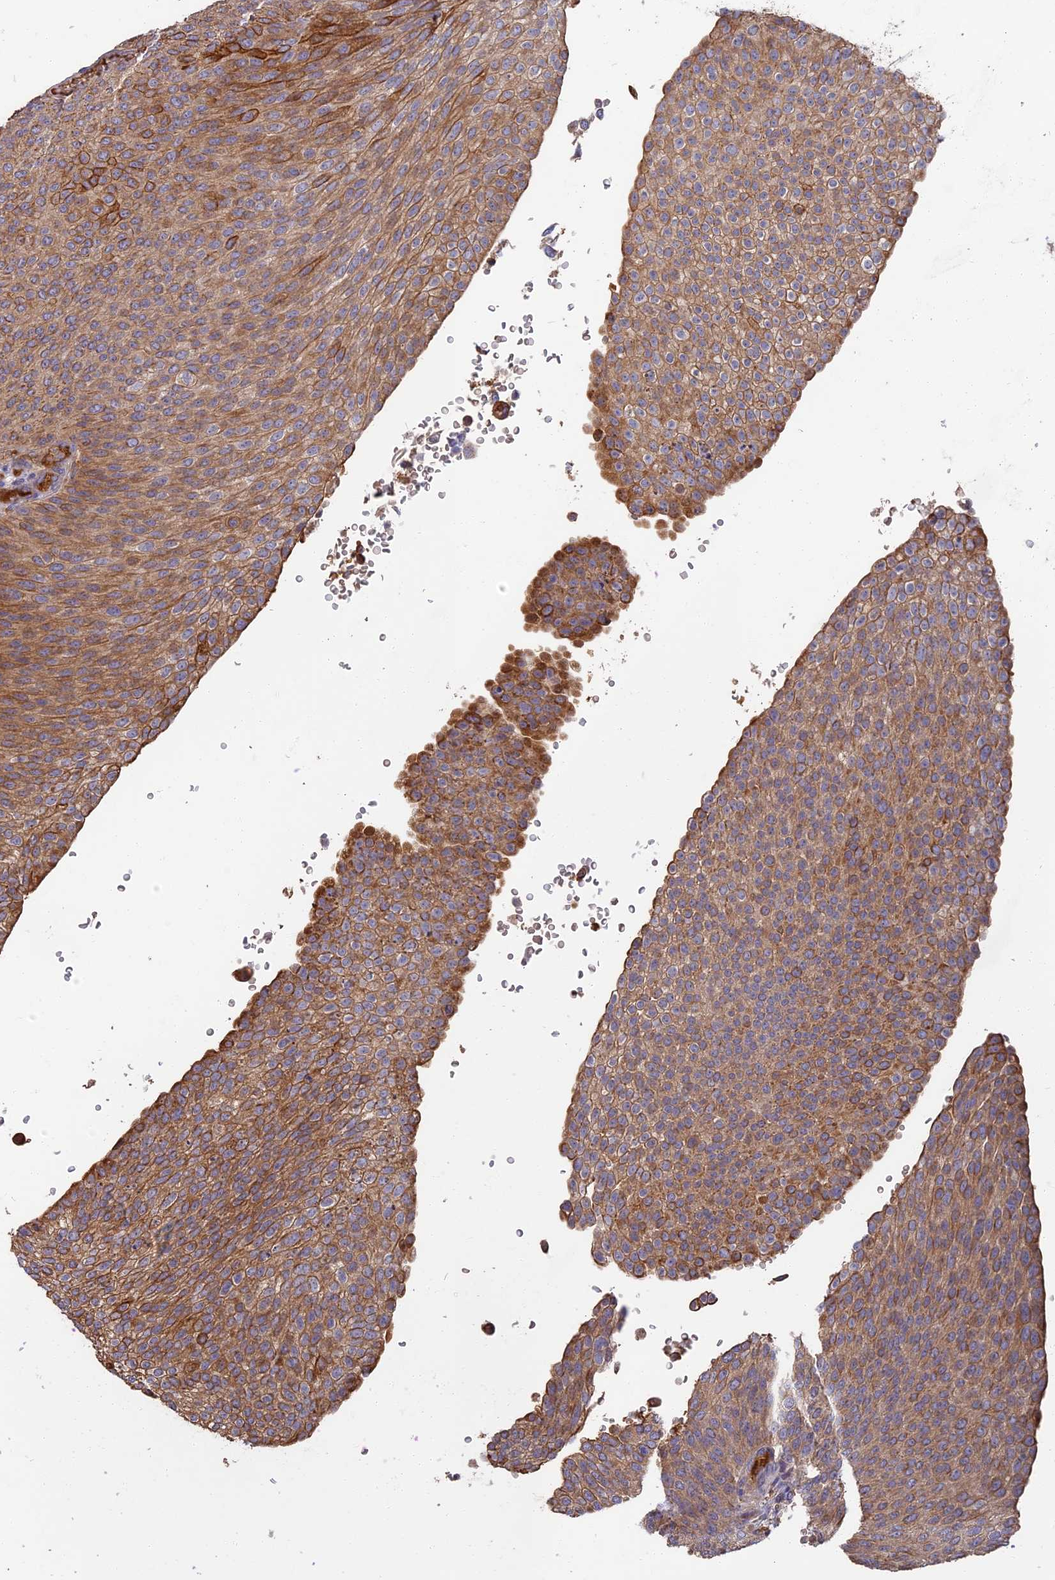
{"staining": {"intensity": "moderate", "quantity": "25%-75%", "location": "cytoplasmic/membranous"}, "tissue": "urothelial cancer", "cell_type": "Tumor cells", "image_type": "cancer", "snomed": [{"axis": "morphology", "description": "Urothelial carcinoma, High grade"}, {"axis": "topography", "description": "Urinary bladder"}], "caption": "High-power microscopy captured an immunohistochemistry (IHC) histopathology image of urothelial carcinoma (high-grade), revealing moderate cytoplasmic/membranous positivity in approximately 25%-75% of tumor cells. The protein is shown in brown color, while the nuclei are stained blue.", "gene": "ERMAP", "patient": {"sex": "female", "age": 79}}